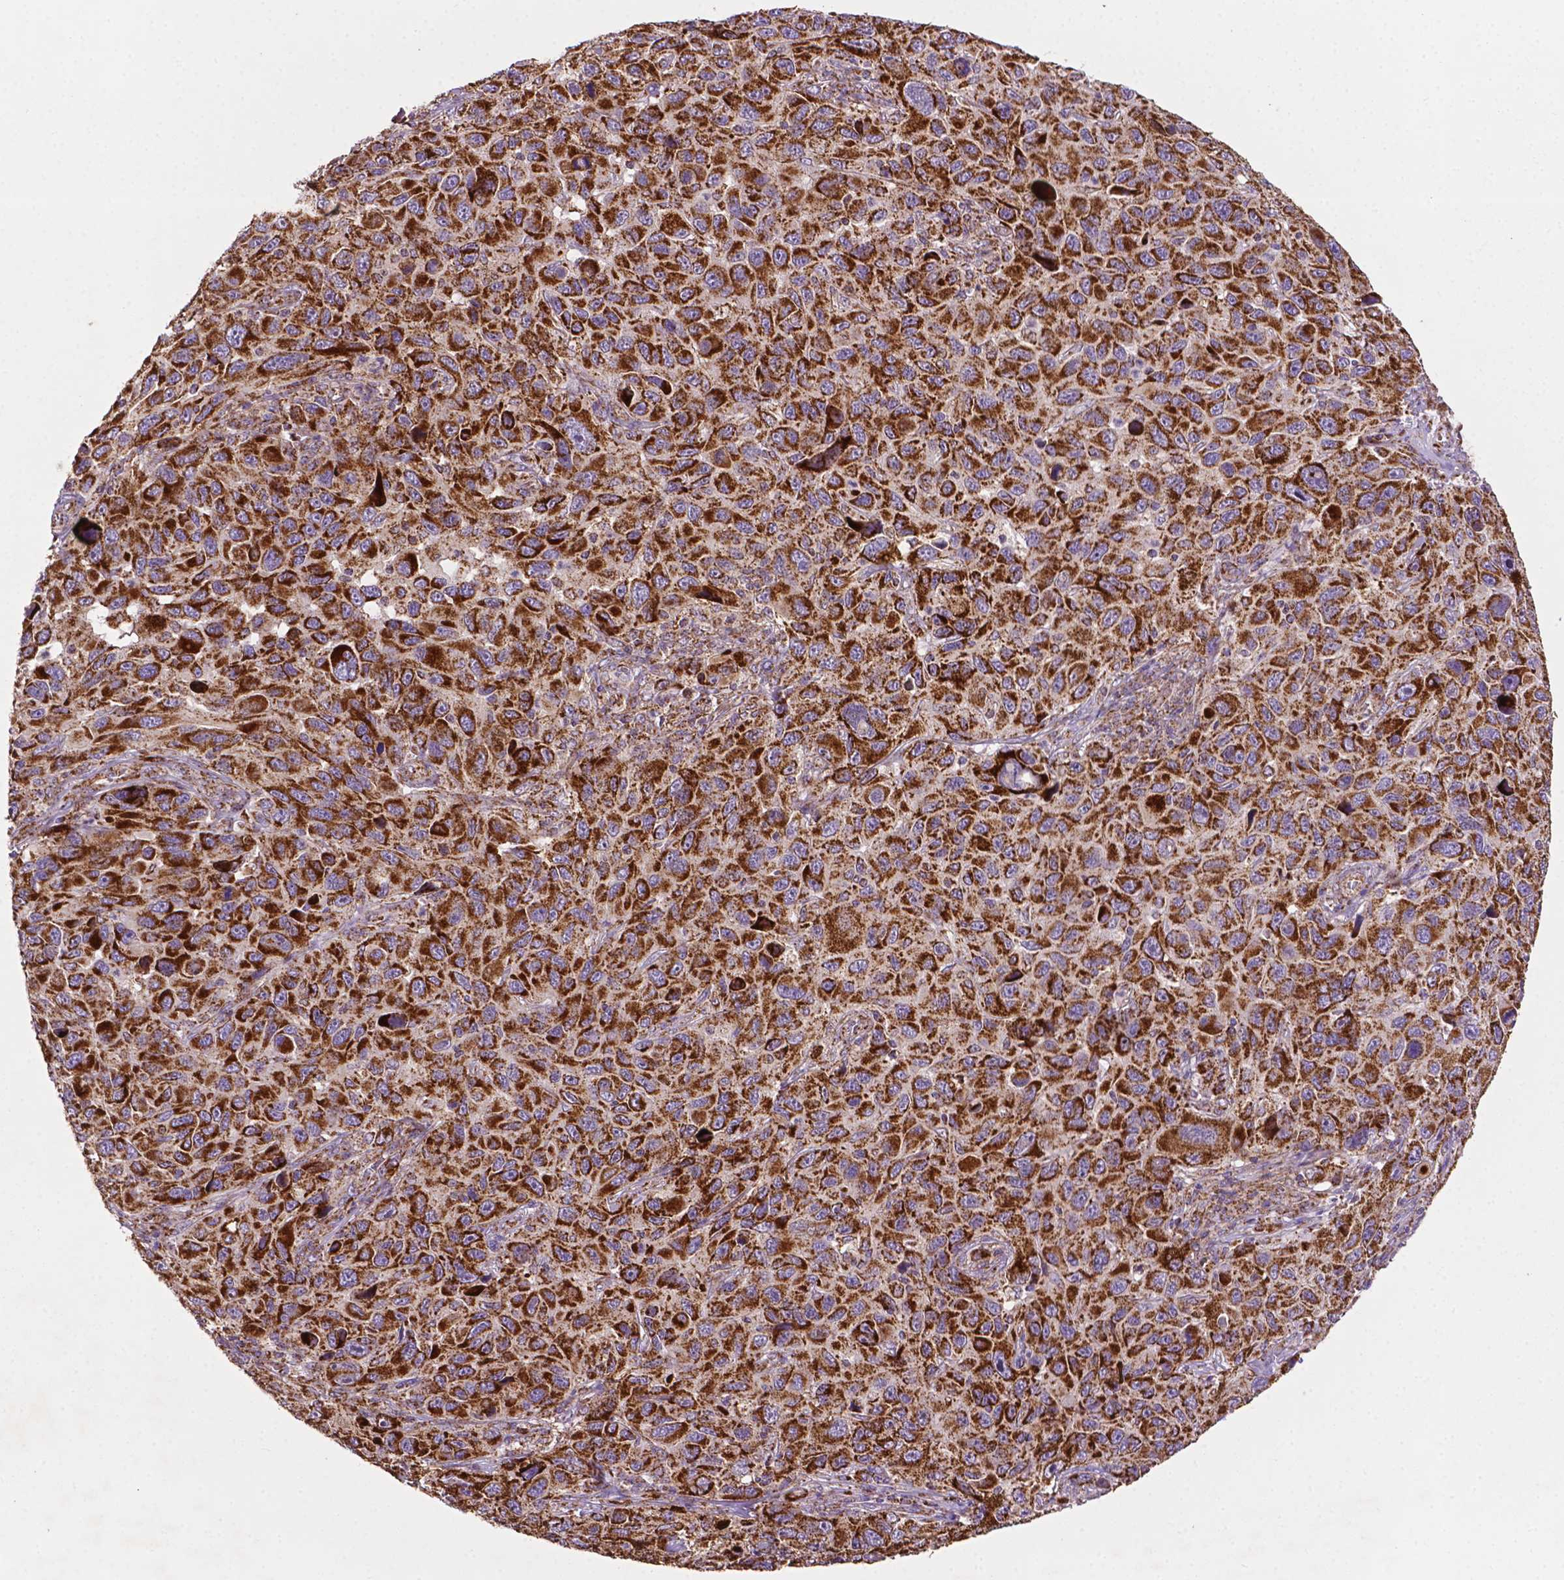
{"staining": {"intensity": "strong", "quantity": ">75%", "location": "cytoplasmic/membranous"}, "tissue": "melanoma", "cell_type": "Tumor cells", "image_type": "cancer", "snomed": [{"axis": "morphology", "description": "Malignant melanoma, NOS"}, {"axis": "topography", "description": "Skin"}], "caption": "Human malignant melanoma stained with a brown dye reveals strong cytoplasmic/membranous positive expression in approximately >75% of tumor cells.", "gene": "ILVBL", "patient": {"sex": "male", "age": 53}}